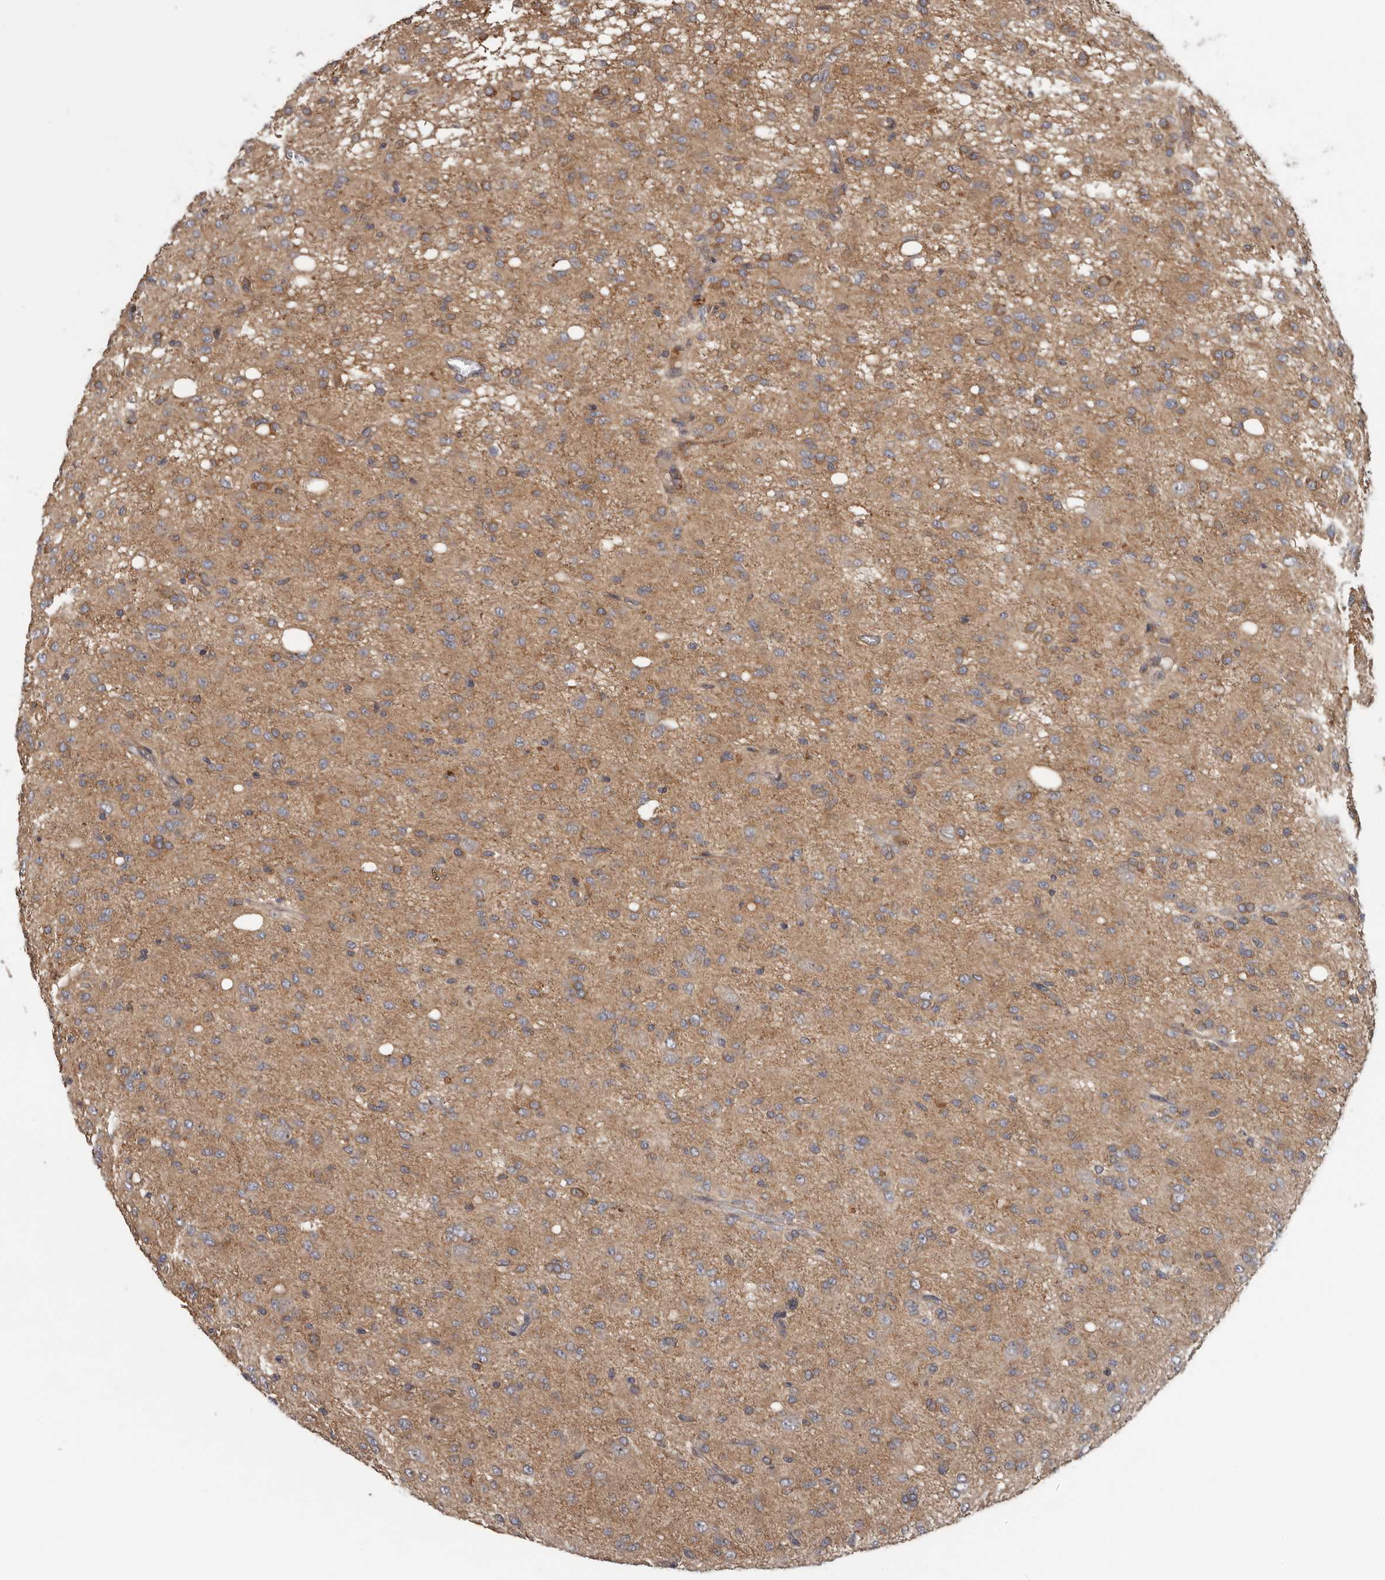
{"staining": {"intensity": "weak", "quantity": ">75%", "location": "cytoplasmic/membranous"}, "tissue": "glioma", "cell_type": "Tumor cells", "image_type": "cancer", "snomed": [{"axis": "morphology", "description": "Glioma, malignant, High grade"}, {"axis": "topography", "description": "Brain"}], "caption": "Glioma stained for a protein displays weak cytoplasmic/membranous positivity in tumor cells.", "gene": "HINT3", "patient": {"sex": "female", "age": 59}}